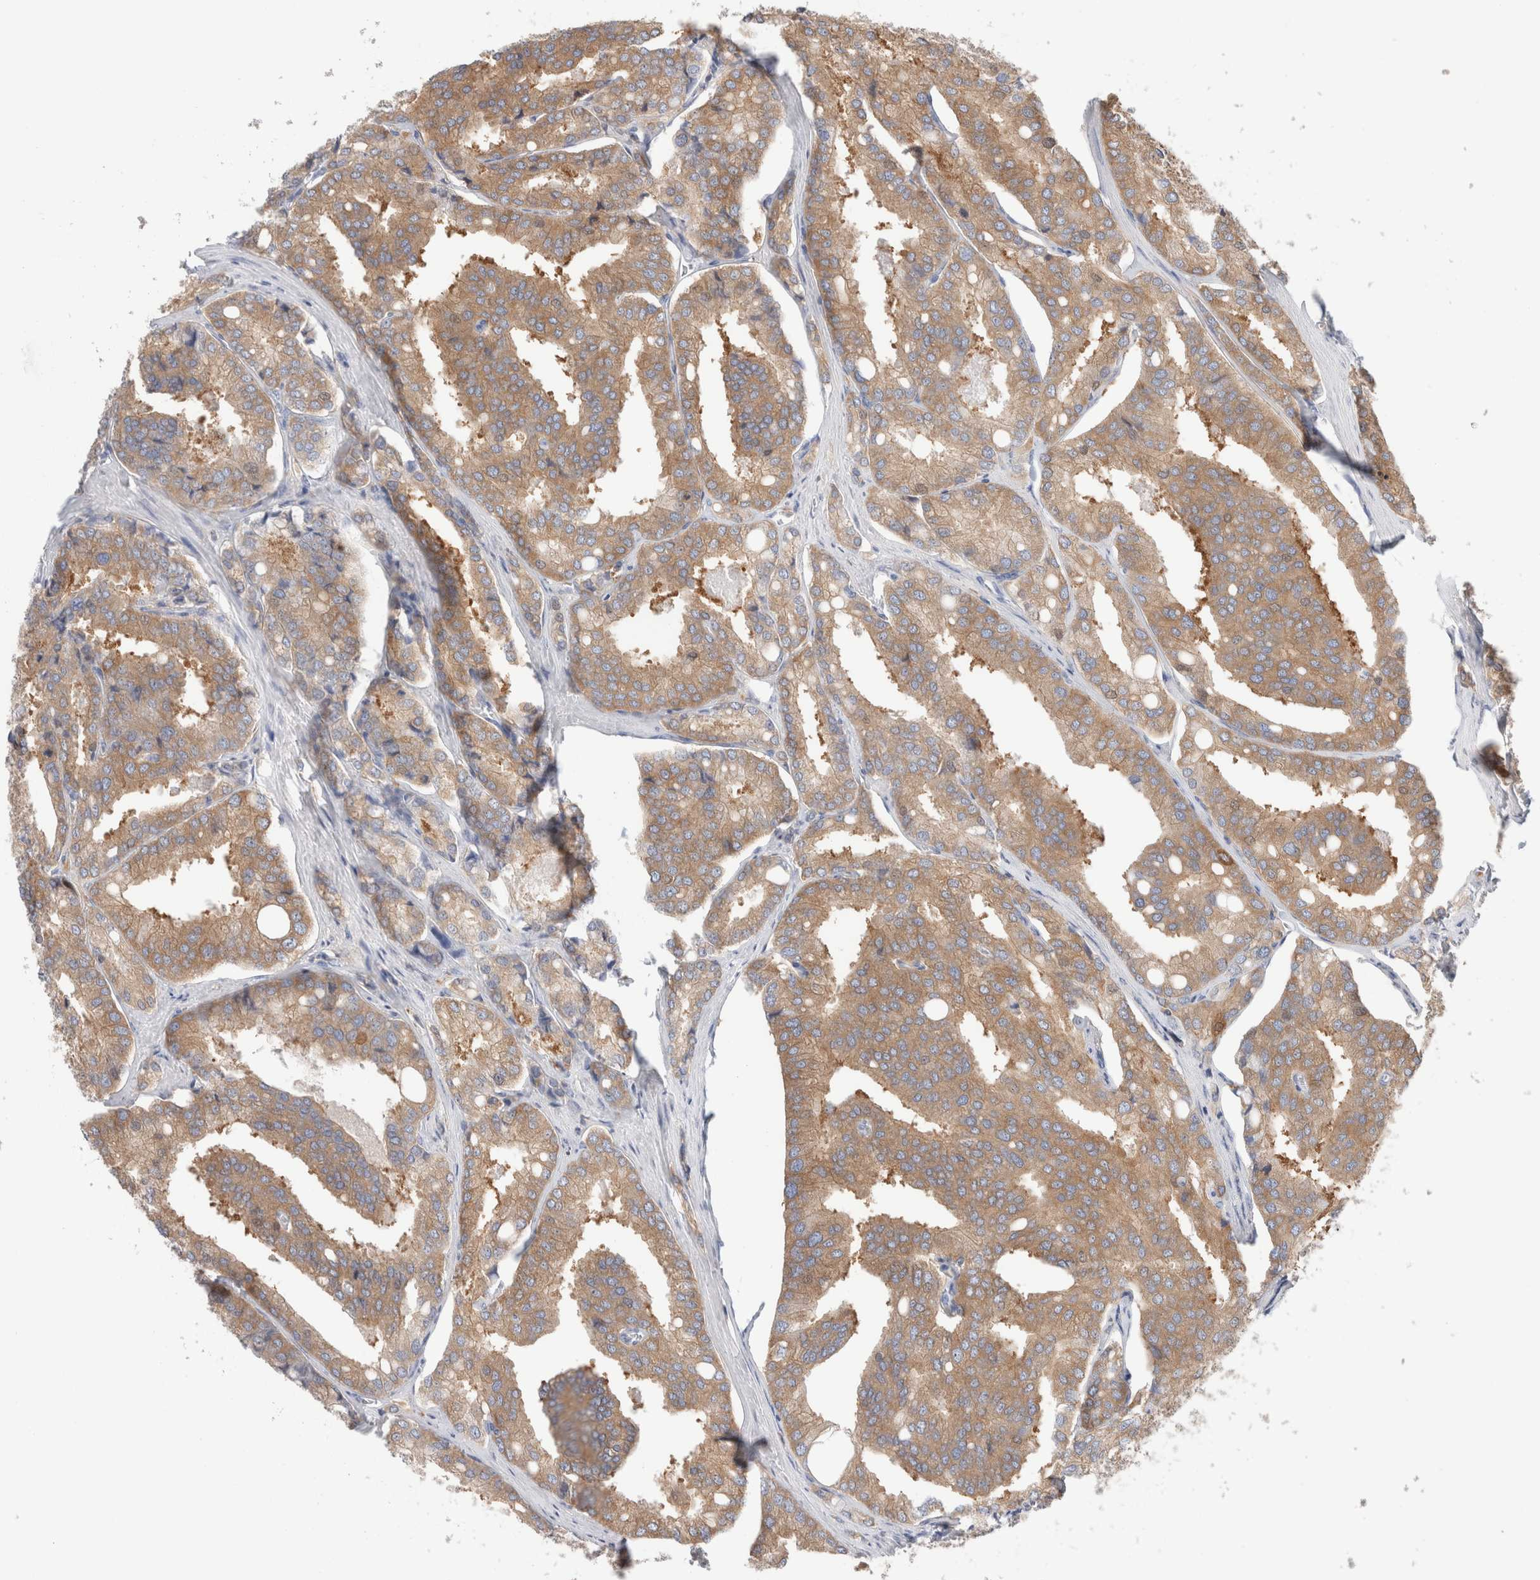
{"staining": {"intensity": "moderate", "quantity": ">75%", "location": "cytoplasmic/membranous"}, "tissue": "prostate cancer", "cell_type": "Tumor cells", "image_type": "cancer", "snomed": [{"axis": "morphology", "description": "Adenocarcinoma, High grade"}, {"axis": "topography", "description": "Prostate"}], "caption": "The immunohistochemical stain highlights moderate cytoplasmic/membranous positivity in tumor cells of prostate adenocarcinoma (high-grade) tissue.", "gene": "KLHL14", "patient": {"sex": "male", "age": 50}}